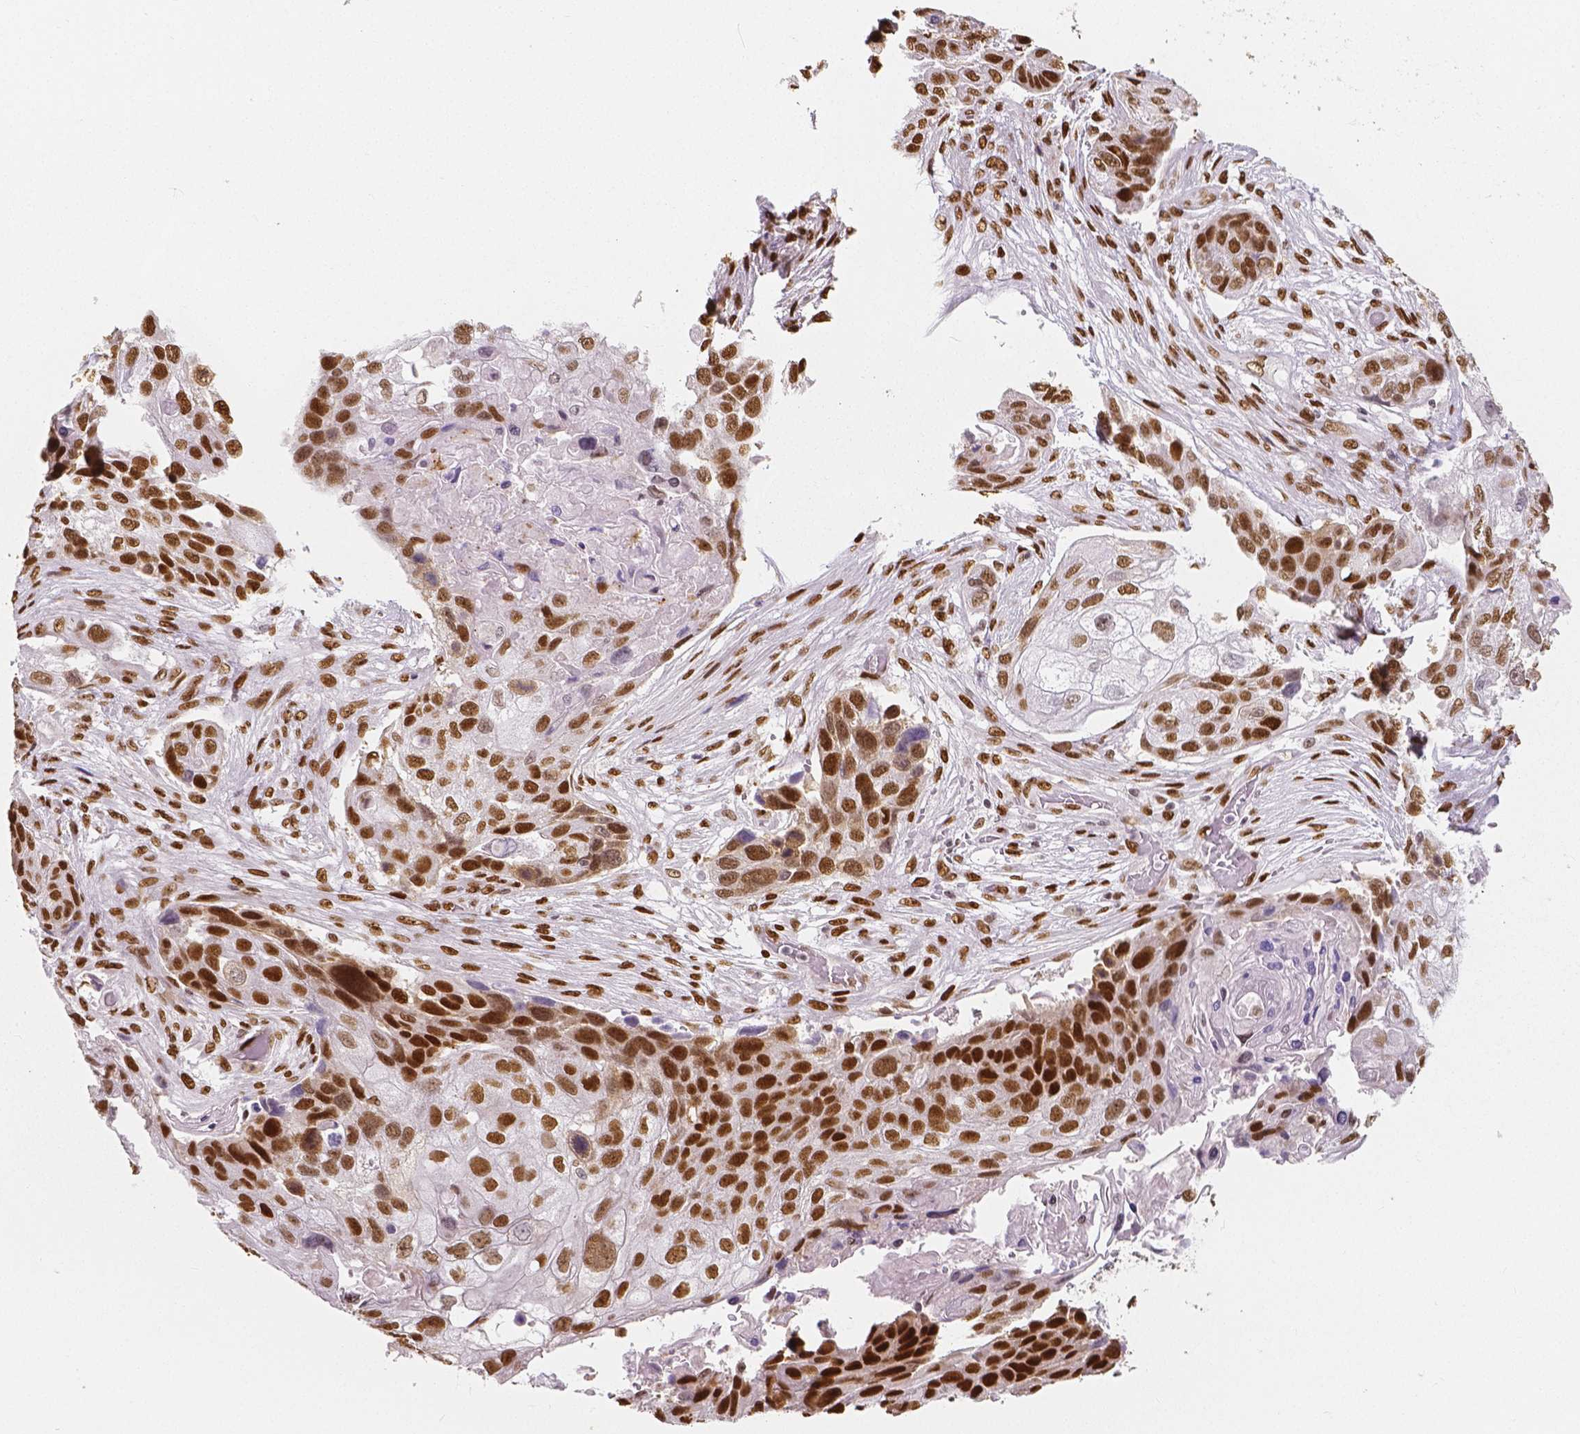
{"staining": {"intensity": "strong", "quantity": ">75%", "location": "nuclear"}, "tissue": "lung cancer", "cell_type": "Tumor cells", "image_type": "cancer", "snomed": [{"axis": "morphology", "description": "Squamous cell carcinoma, NOS"}, {"axis": "topography", "description": "Lung"}], "caption": "This image shows IHC staining of lung squamous cell carcinoma, with high strong nuclear expression in about >75% of tumor cells.", "gene": "NUCKS1", "patient": {"sex": "male", "age": 69}}